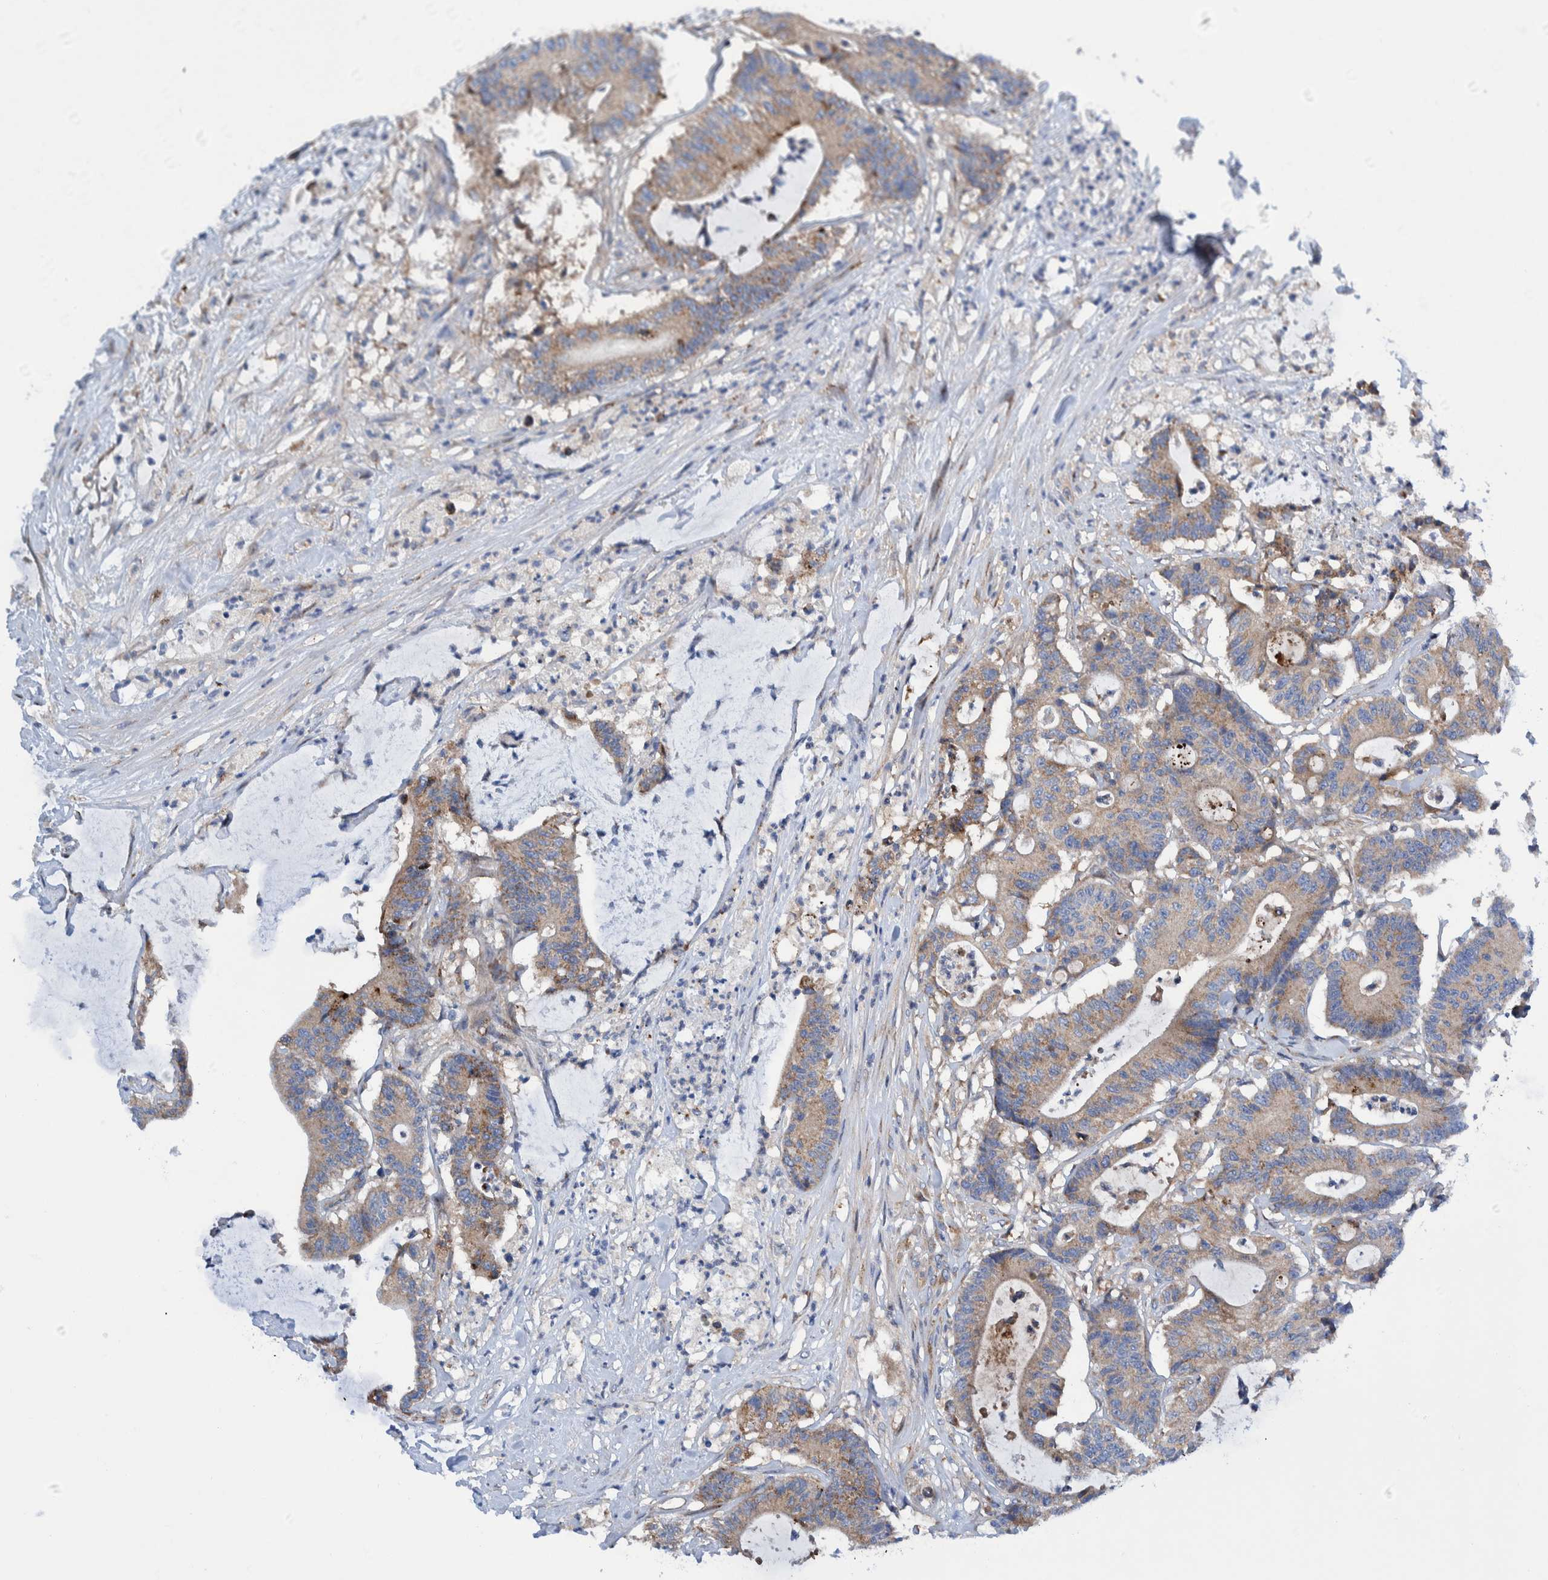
{"staining": {"intensity": "weak", "quantity": ">75%", "location": "cytoplasmic/membranous"}, "tissue": "colorectal cancer", "cell_type": "Tumor cells", "image_type": "cancer", "snomed": [{"axis": "morphology", "description": "Adenocarcinoma, NOS"}, {"axis": "topography", "description": "Colon"}], "caption": "High-magnification brightfield microscopy of colorectal adenocarcinoma stained with DAB (brown) and counterstained with hematoxylin (blue). tumor cells exhibit weak cytoplasmic/membranous staining is present in about>75% of cells.", "gene": "TRIM58", "patient": {"sex": "female", "age": 84}}